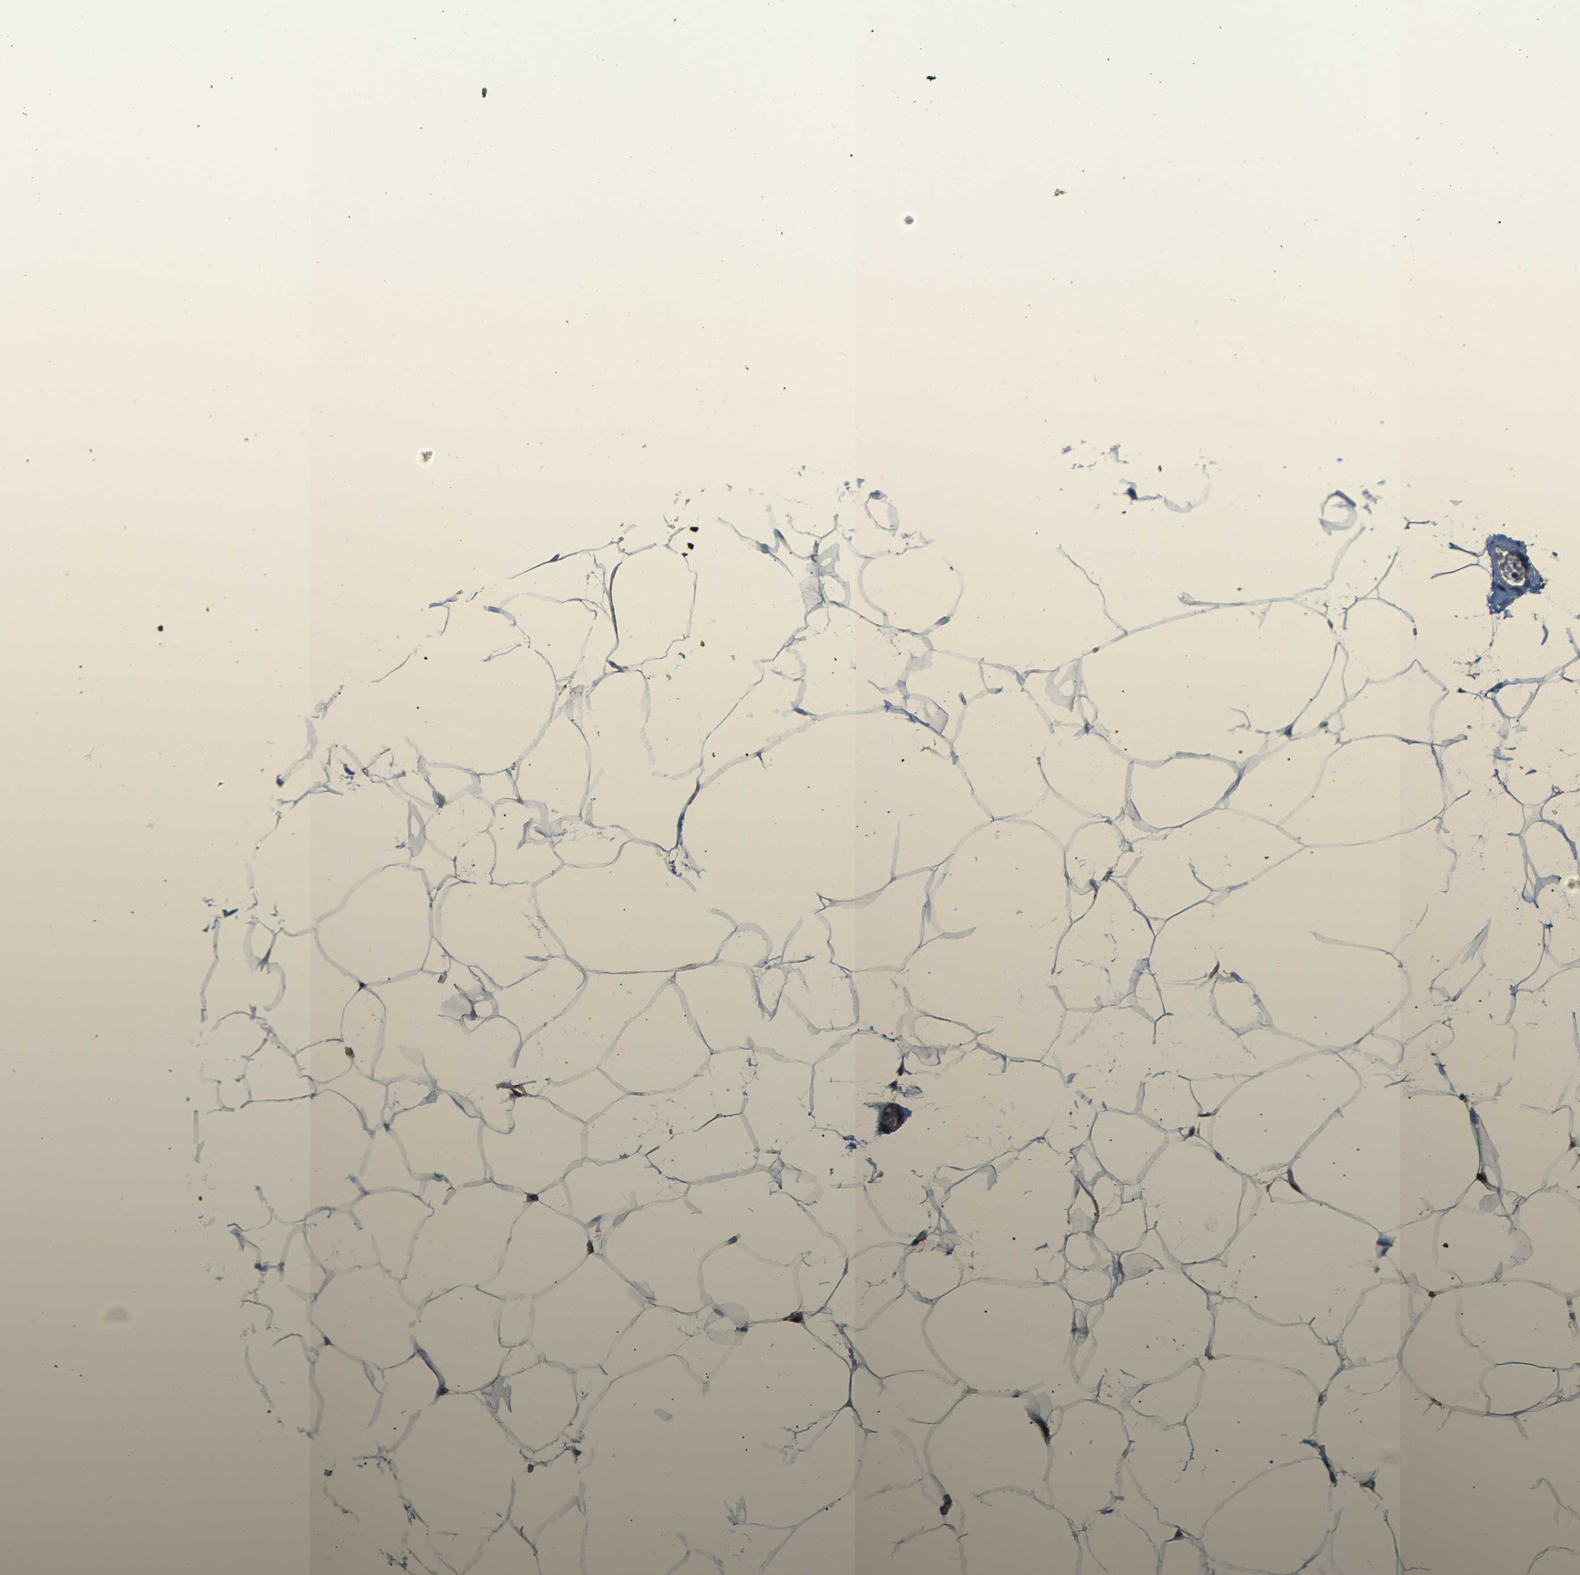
{"staining": {"intensity": "negative", "quantity": "none", "location": "none"}, "tissue": "adipose tissue", "cell_type": "Adipocytes", "image_type": "normal", "snomed": [{"axis": "morphology", "description": "Normal tissue, NOS"}, {"axis": "topography", "description": "Breast"}, {"axis": "topography", "description": "Adipose tissue"}], "caption": "There is no significant staining in adipocytes of adipose tissue. (Brightfield microscopy of DAB (3,3'-diaminobenzidine) IHC at high magnification).", "gene": "MYO1B", "patient": {"sex": "female", "age": 25}}